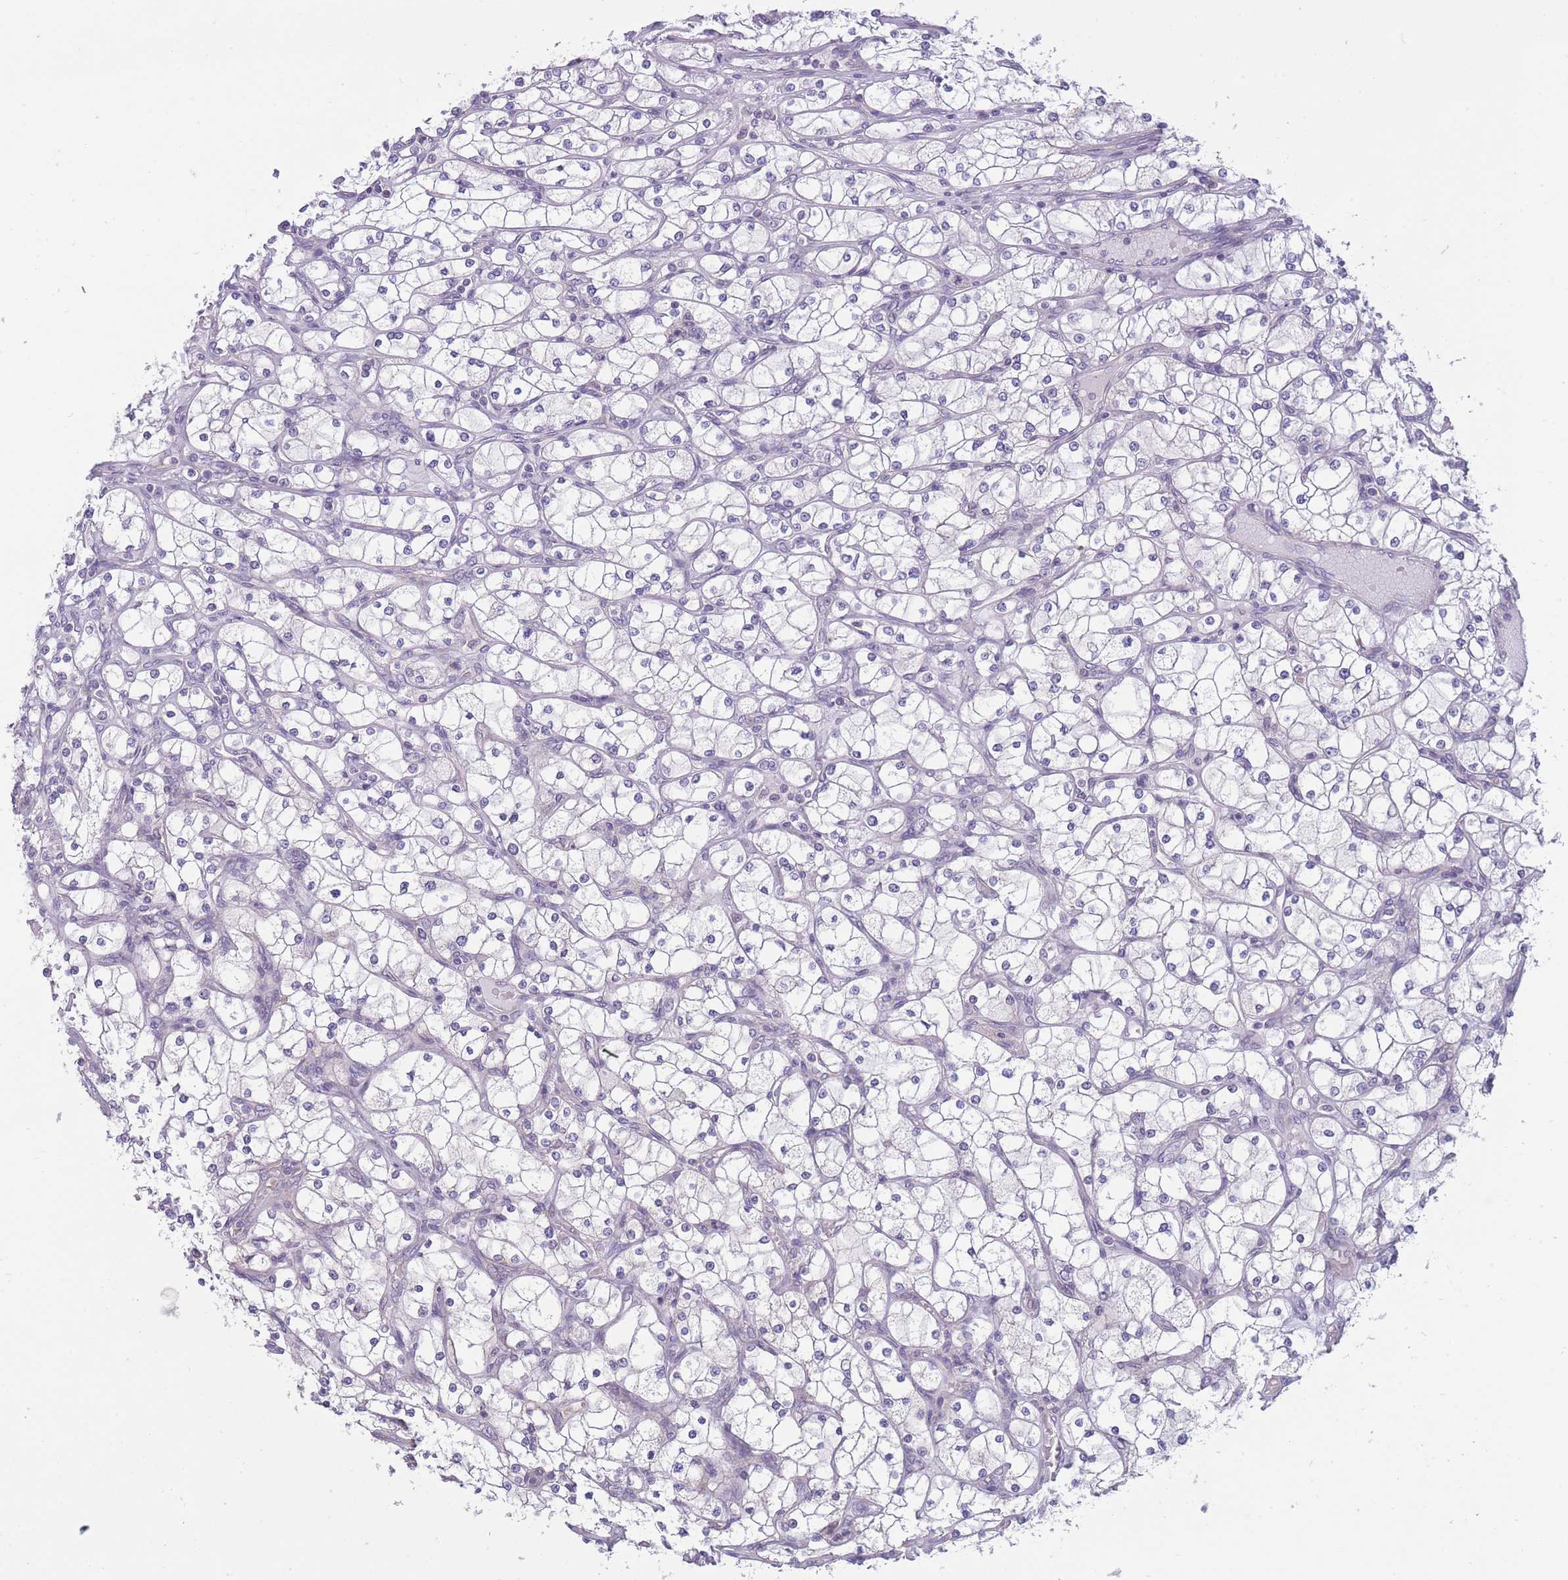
{"staining": {"intensity": "negative", "quantity": "none", "location": "none"}, "tissue": "renal cancer", "cell_type": "Tumor cells", "image_type": "cancer", "snomed": [{"axis": "morphology", "description": "Adenocarcinoma, NOS"}, {"axis": "topography", "description": "Kidney"}], "caption": "Renal cancer was stained to show a protein in brown. There is no significant positivity in tumor cells.", "gene": "MRPS18C", "patient": {"sex": "male", "age": 80}}